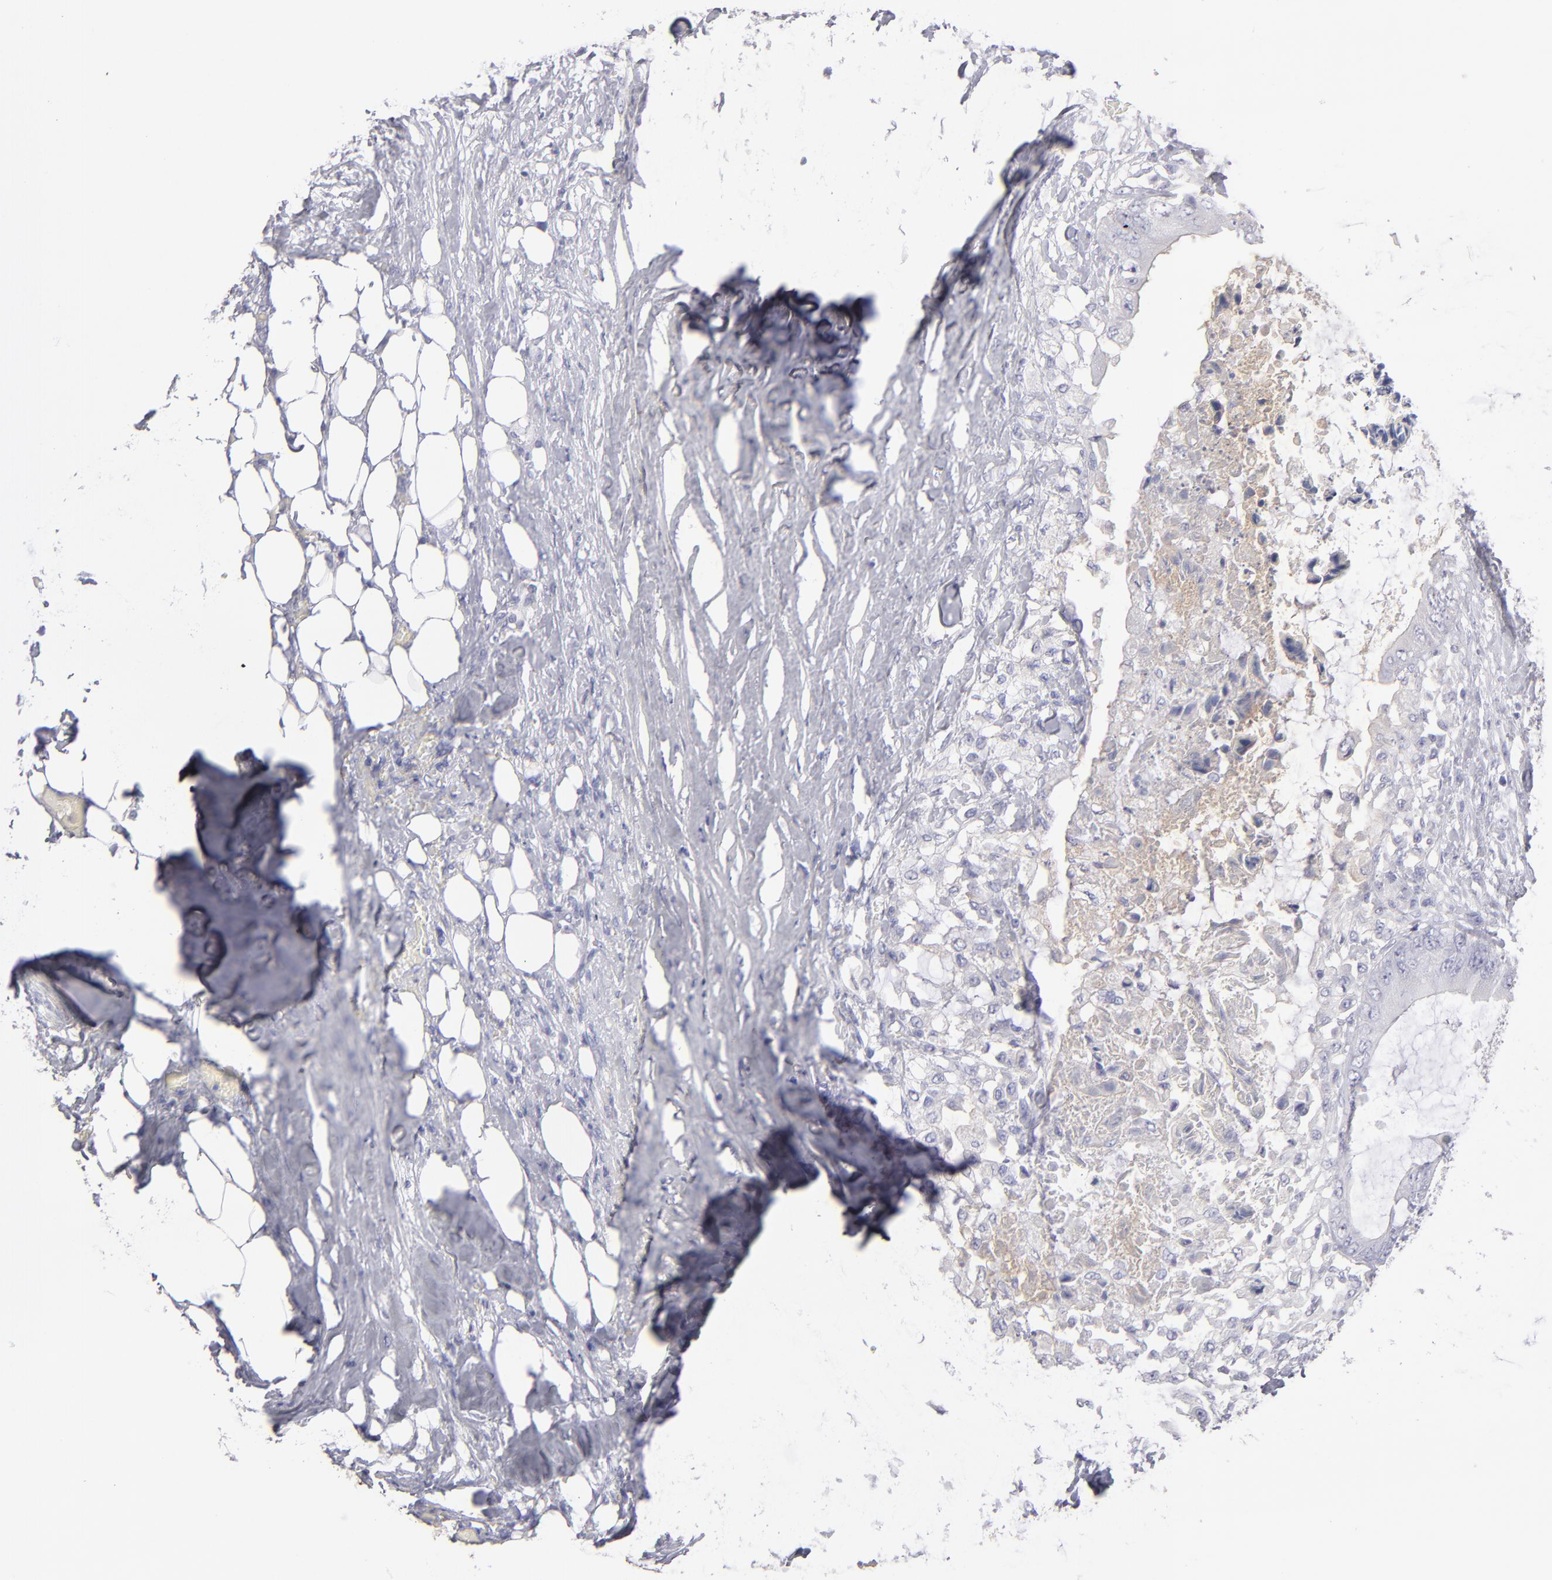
{"staining": {"intensity": "negative", "quantity": "none", "location": "none"}, "tissue": "colorectal cancer", "cell_type": "Tumor cells", "image_type": "cancer", "snomed": [{"axis": "morphology", "description": "Normal tissue, NOS"}, {"axis": "morphology", "description": "Adenocarcinoma, NOS"}, {"axis": "topography", "description": "Rectum"}, {"axis": "topography", "description": "Peripheral nerve tissue"}], "caption": "Colorectal cancer (adenocarcinoma) stained for a protein using immunohistochemistry (IHC) exhibits no staining tumor cells.", "gene": "ABCC4", "patient": {"sex": "female", "age": 77}}